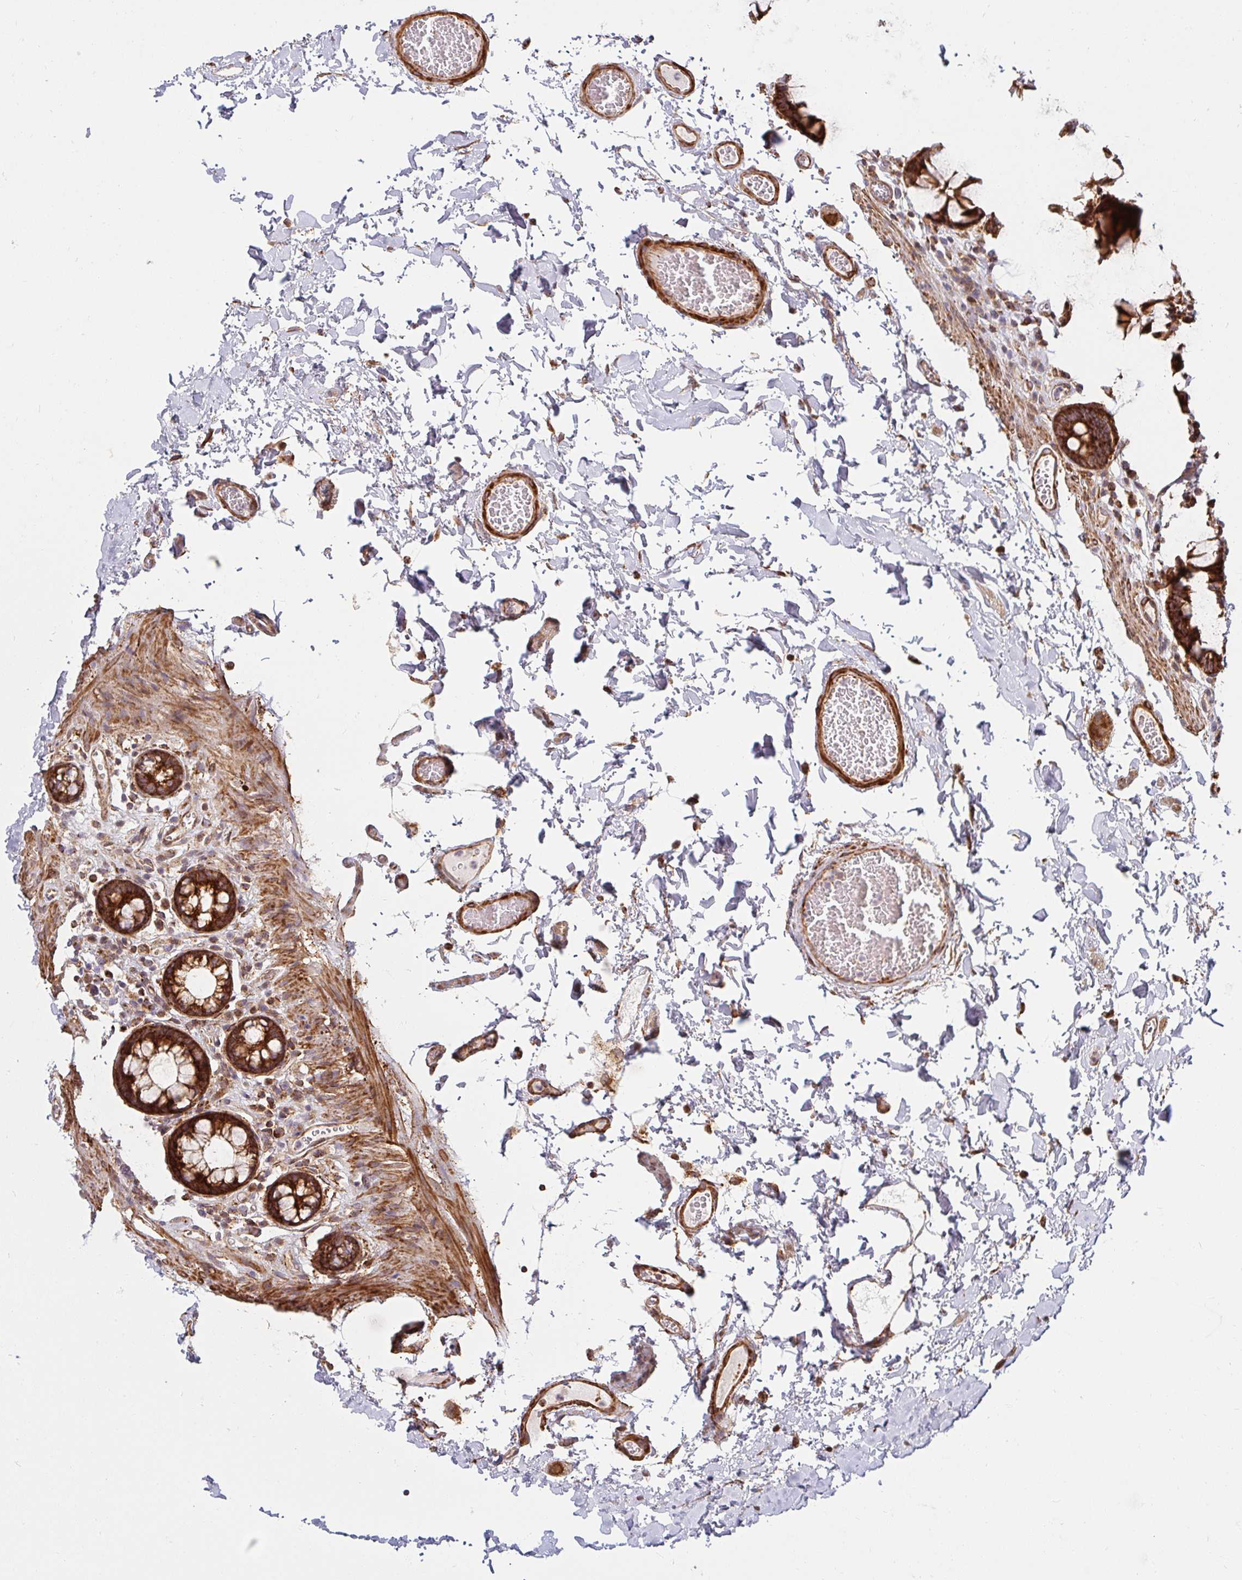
{"staining": {"intensity": "moderate", "quantity": ">75%", "location": "cytoplasmic/membranous"}, "tissue": "colon", "cell_type": "Endothelial cells", "image_type": "normal", "snomed": [{"axis": "morphology", "description": "Normal tissue, NOS"}, {"axis": "topography", "description": "Colon"}, {"axis": "topography", "description": "Peripheral nerve tissue"}], "caption": "The photomicrograph reveals staining of normal colon, revealing moderate cytoplasmic/membranous protein staining (brown color) within endothelial cells. The staining was performed using DAB to visualize the protein expression in brown, while the nuclei were stained in blue with hematoxylin (Magnification: 20x).", "gene": "BTF3", "patient": {"sex": "male", "age": 84}}